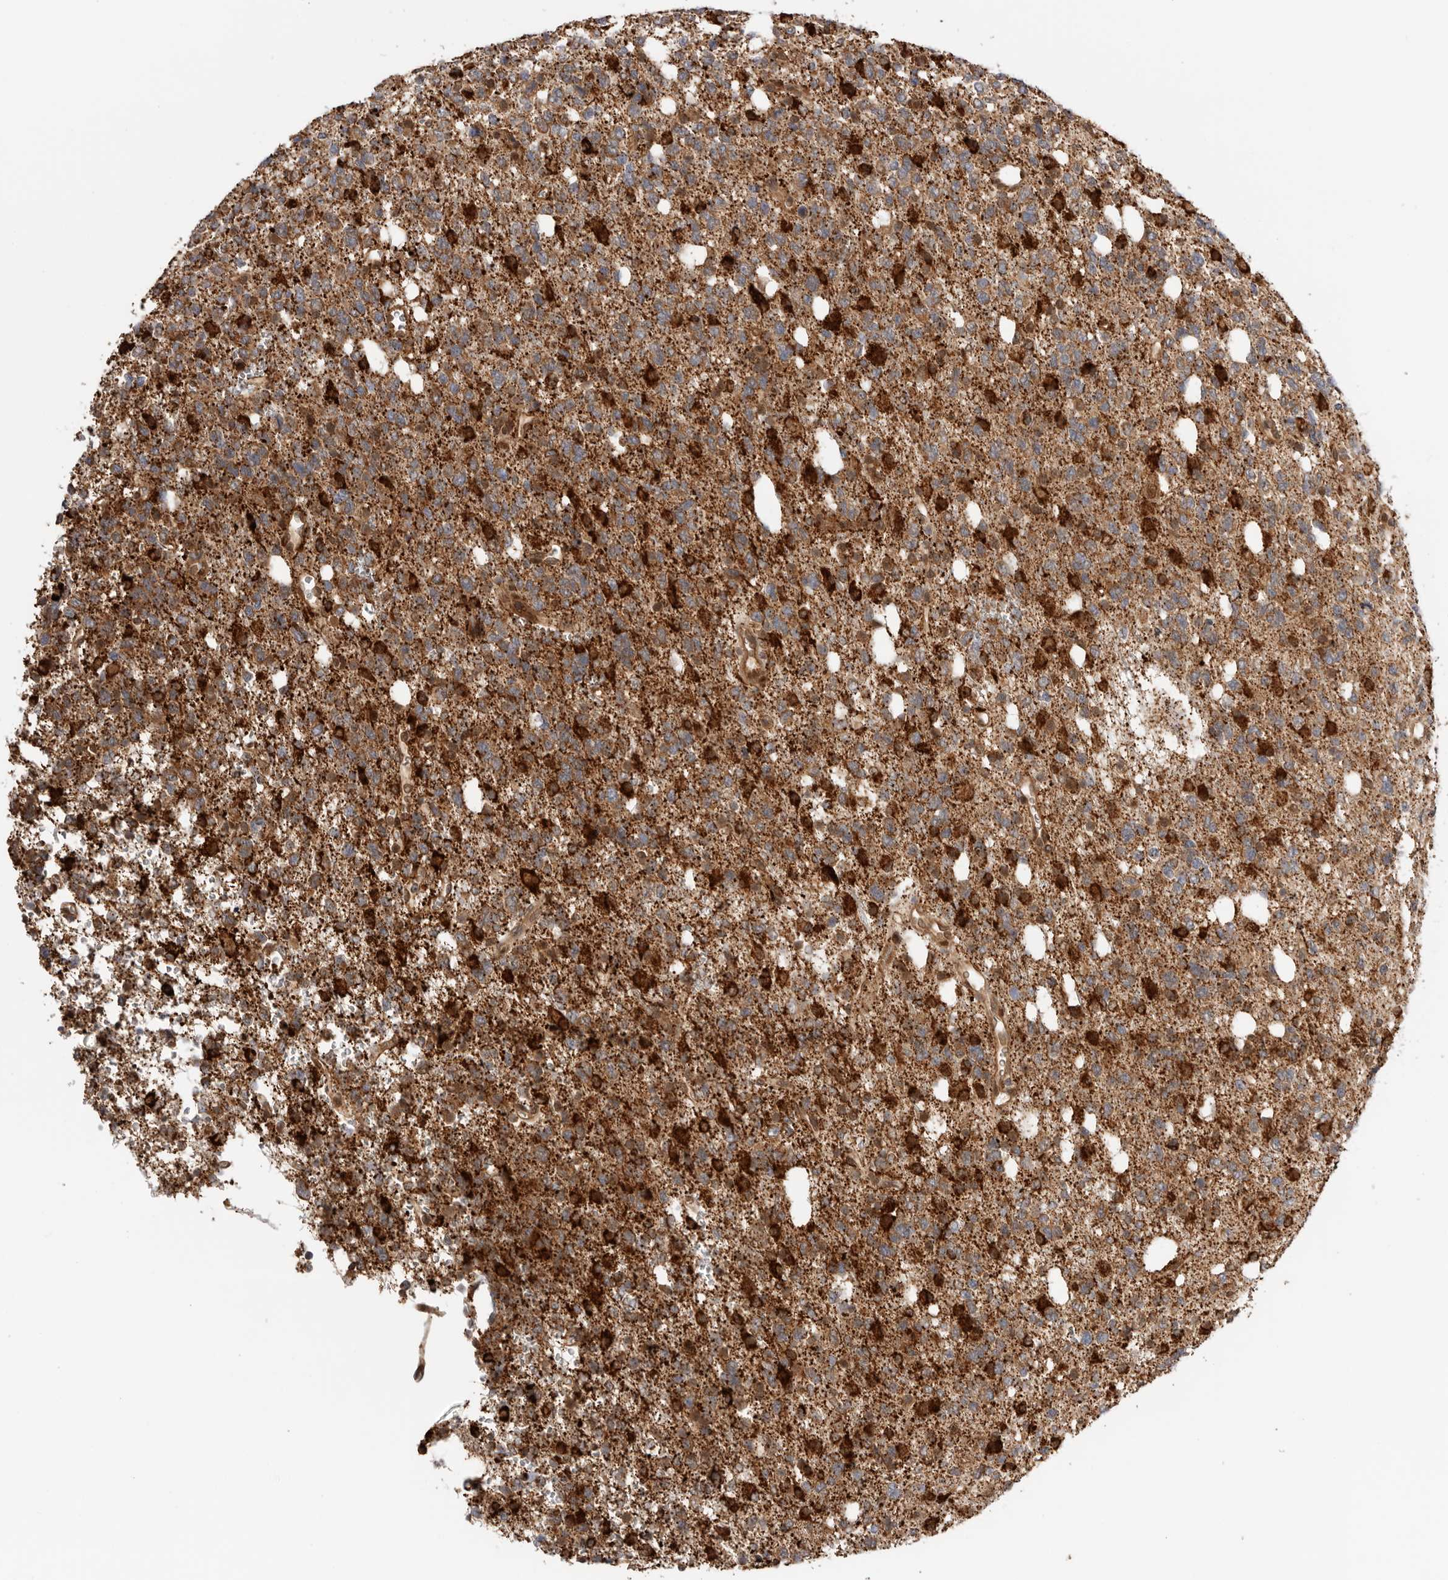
{"staining": {"intensity": "strong", "quantity": "25%-75%", "location": "cytoplasmic/membranous,nuclear"}, "tissue": "glioma", "cell_type": "Tumor cells", "image_type": "cancer", "snomed": [{"axis": "morphology", "description": "Glioma, malignant, High grade"}, {"axis": "topography", "description": "Brain"}], "caption": "Malignant glioma (high-grade) tissue displays strong cytoplasmic/membranous and nuclear positivity in about 25%-75% of tumor cells, visualized by immunohistochemistry. Using DAB (3,3'-diaminobenzidine) (brown) and hematoxylin (blue) stains, captured at high magnification using brightfield microscopy.", "gene": "DCAF8", "patient": {"sex": "female", "age": 62}}